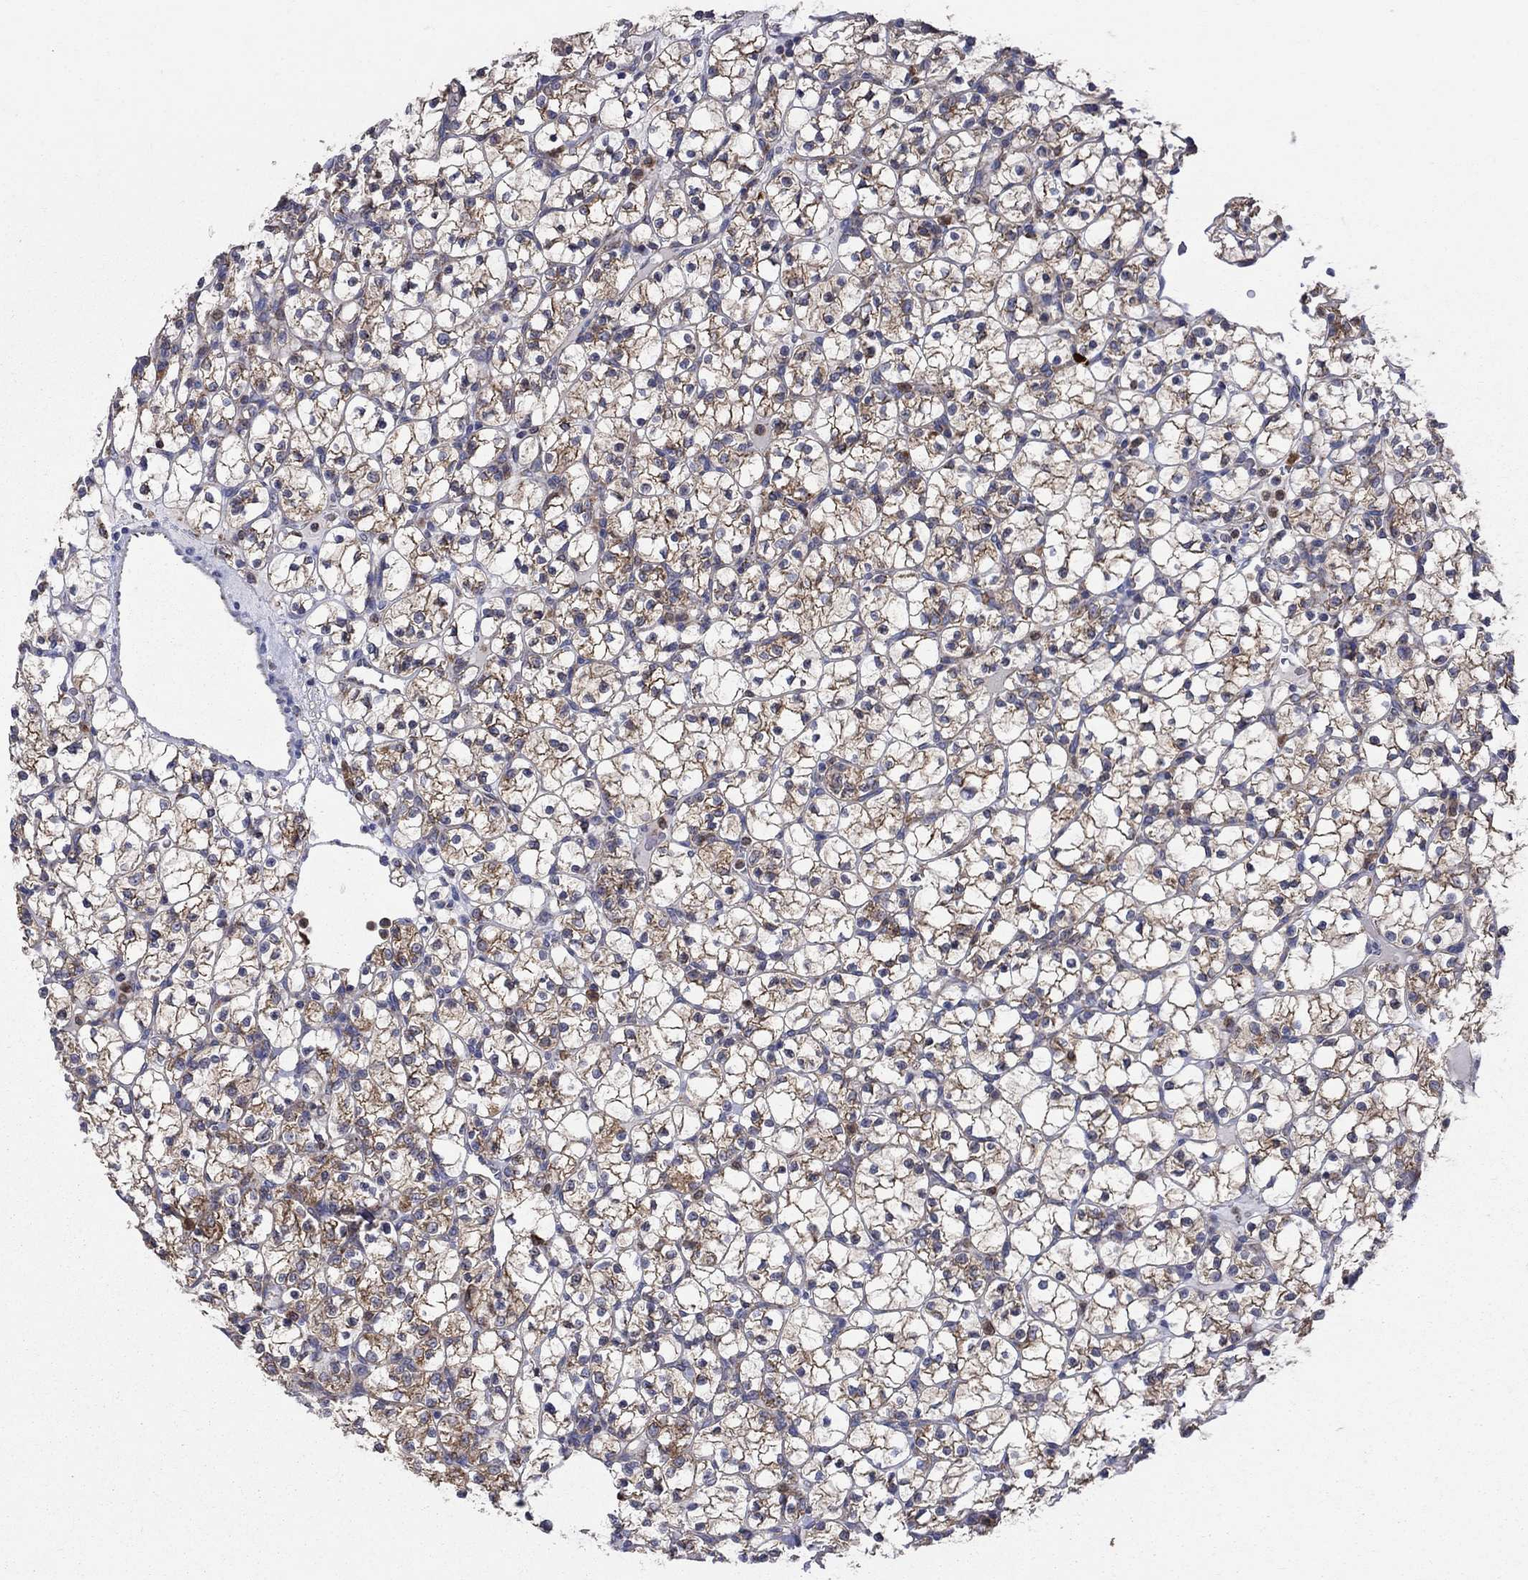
{"staining": {"intensity": "moderate", "quantity": ">75%", "location": "cytoplasmic/membranous"}, "tissue": "renal cancer", "cell_type": "Tumor cells", "image_type": "cancer", "snomed": [{"axis": "morphology", "description": "Adenocarcinoma, NOS"}, {"axis": "topography", "description": "Kidney"}], "caption": "Renal adenocarcinoma stained with DAB (3,3'-diaminobenzidine) IHC reveals medium levels of moderate cytoplasmic/membranous staining in about >75% of tumor cells.", "gene": "PRDX4", "patient": {"sex": "female", "age": 89}}